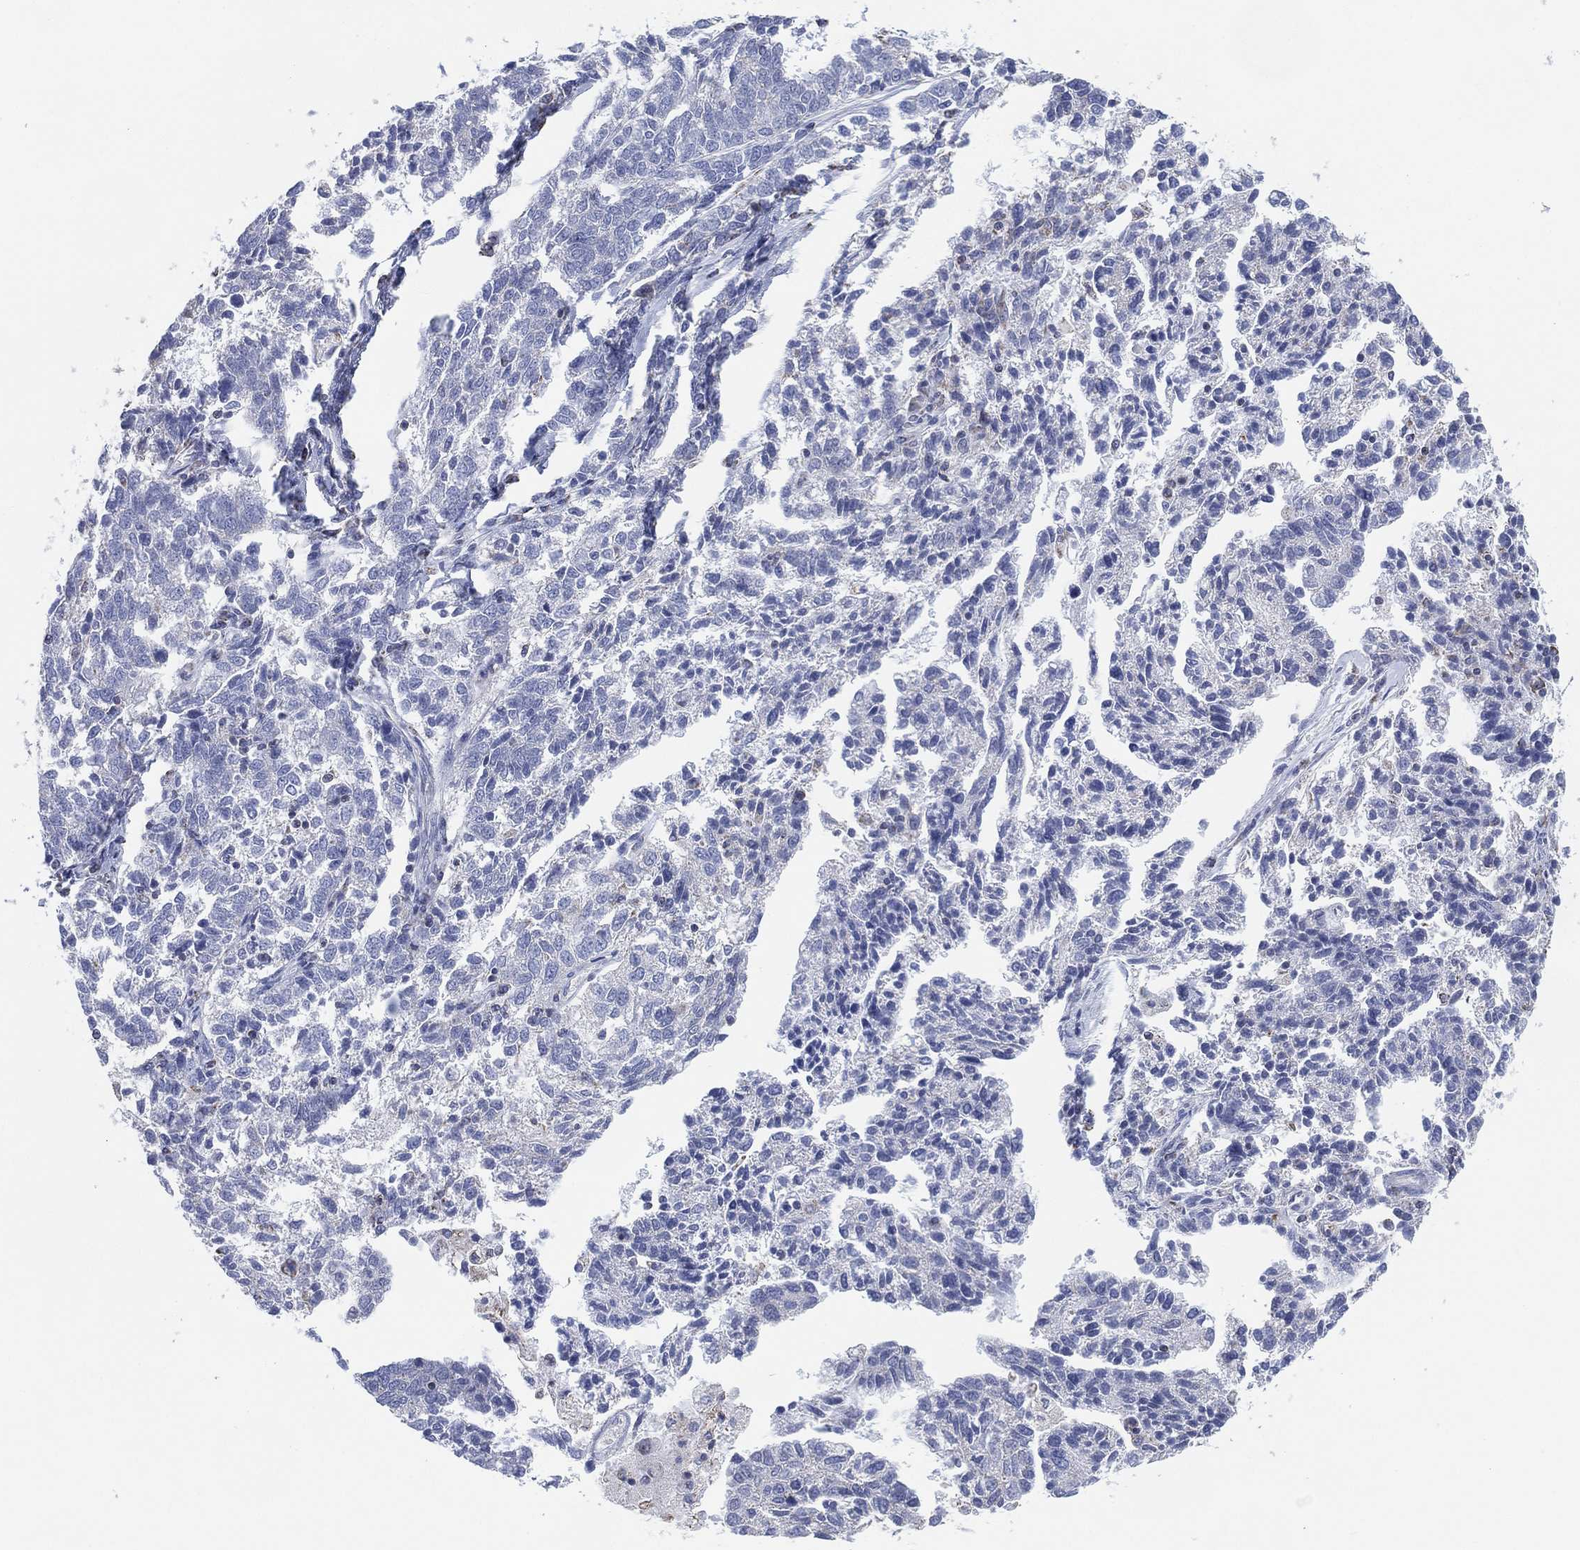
{"staining": {"intensity": "negative", "quantity": "none", "location": "none"}, "tissue": "ovarian cancer", "cell_type": "Tumor cells", "image_type": "cancer", "snomed": [{"axis": "morphology", "description": "Cystadenocarcinoma, serous, NOS"}, {"axis": "topography", "description": "Ovary"}], "caption": "A micrograph of human ovarian cancer is negative for staining in tumor cells.", "gene": "CFTR", "patient": {"sex": "female", "age": 71}}